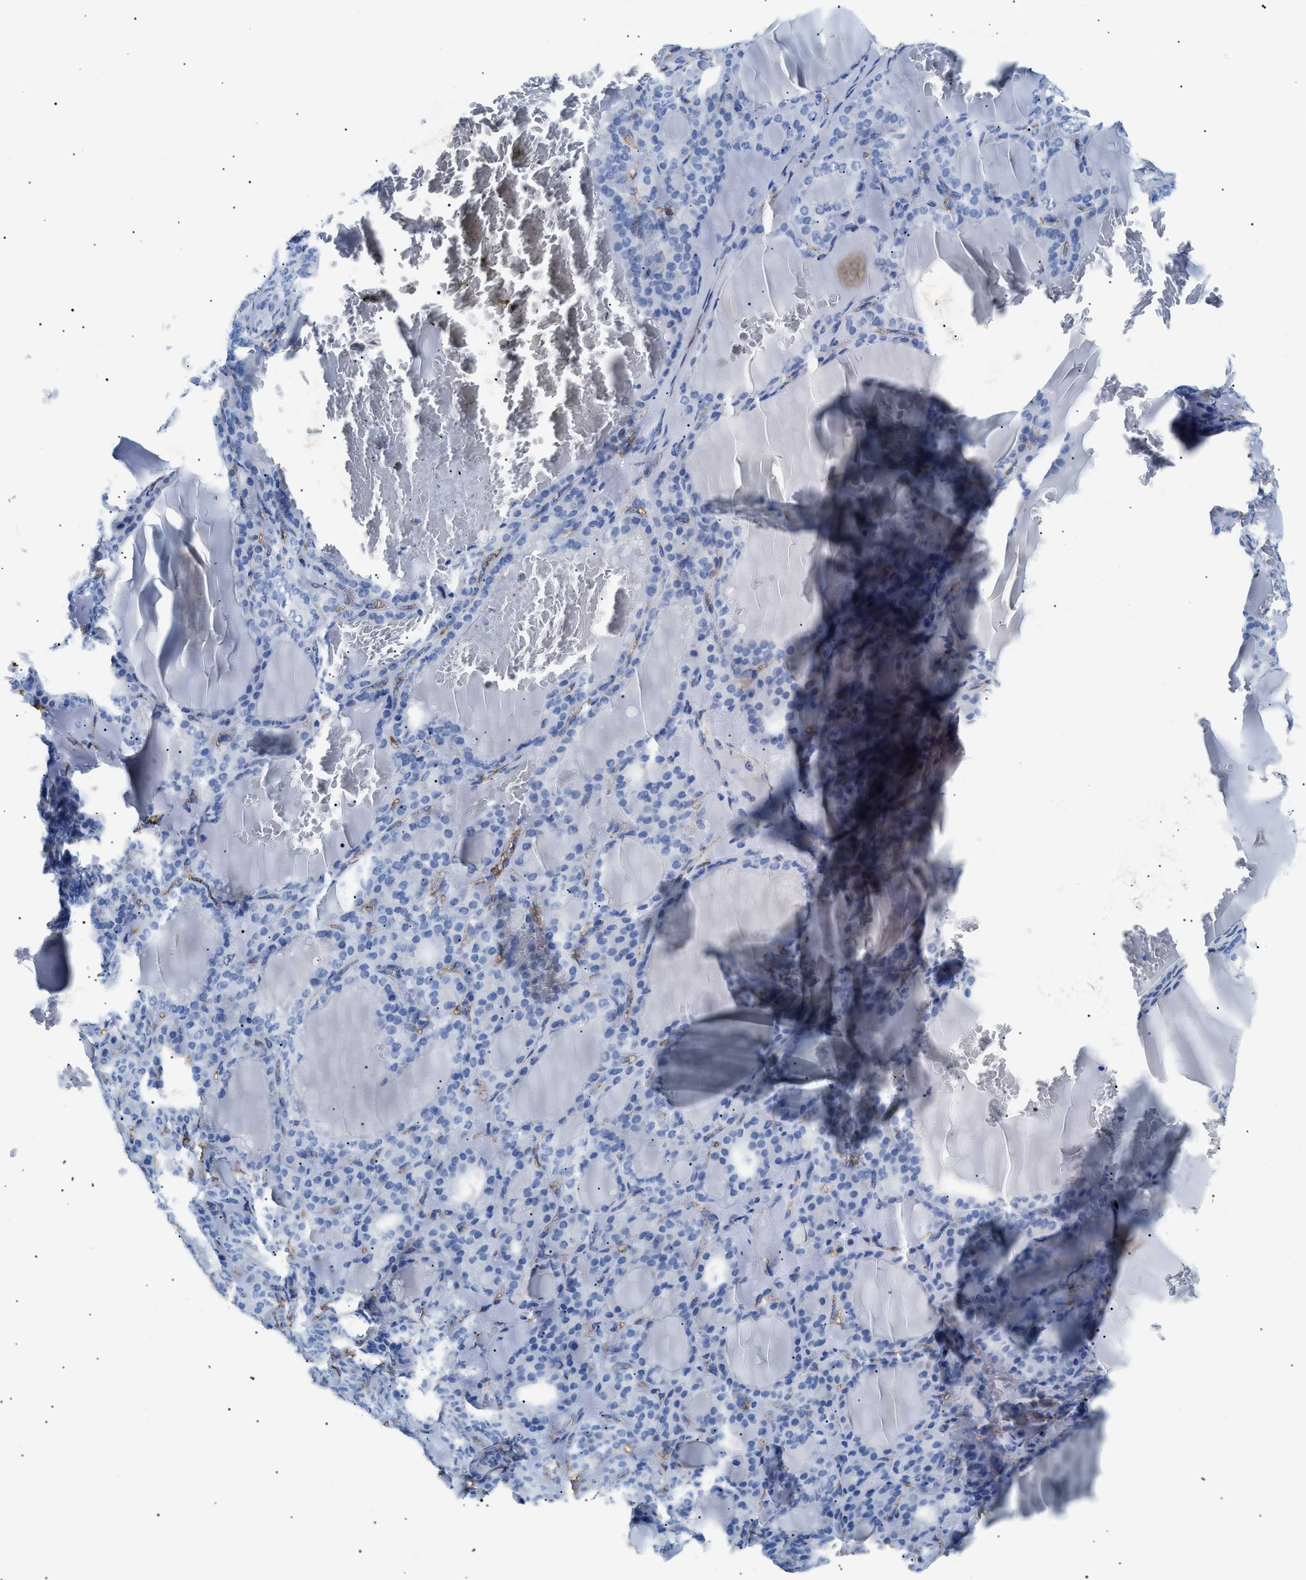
{"staining": {"intensity": "negative", "quantity": "none", "location": "none"}, "tissue": "thyroid gland", "cell_type": "Glandular cells", "image_type": "normal", "snomed": [{"axis": "morphology", "description": "Normal tissue, NOS"}, {"axis": "topography", "description": "Thyroid gland"}], "caption": "Immunohistochemistry histopathology image of unremarkable human thyroid gland stained for a protein (brown), which exhibits no expression in glandular cells.", "gene": "PODXL", "patient": {"sex": "female", "age": 28}}